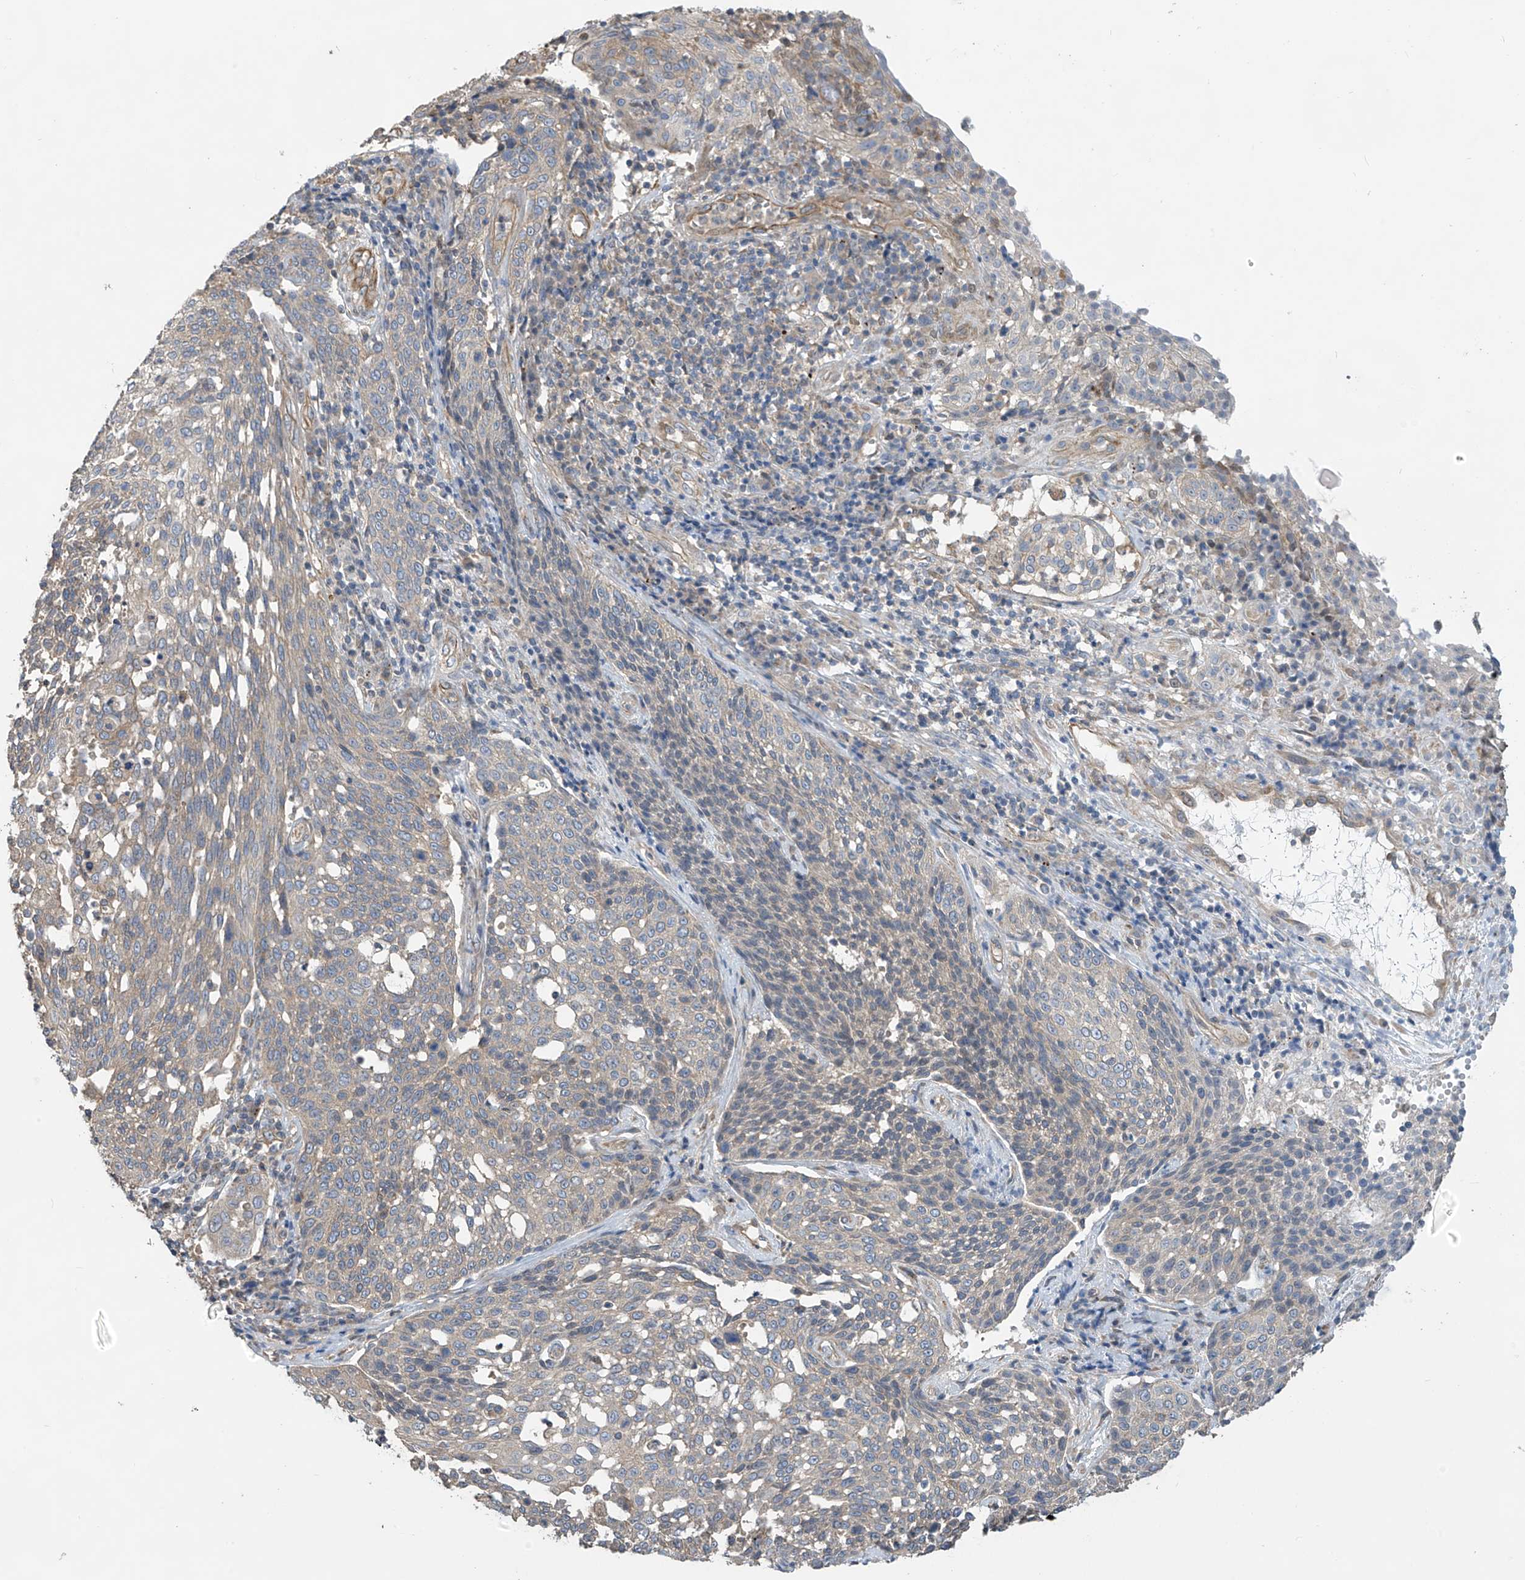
{"staining": {"intensity": "weak", "quantity": "25%-75%", "location": "cytoplasmic/membranous"}, "tissue": "cervical cancer", "cell_type": "Tumor cells", "image_type": "cancer", "snomed": [{"axis": "morphology", "description": "Squamous cell carcinoma, NOS"}, {"axis": "topography", "description": "Cervix"}], "caption": "This is a micrograph of immunohistochemistry (IHC) staining of squamous cell carcinoma (cervical), which shows weak positivity in the cytoplasmic/membranous of tumor cells.", "gene": "PHACTR4", "patient": {"sex": "female", "age": 34}}